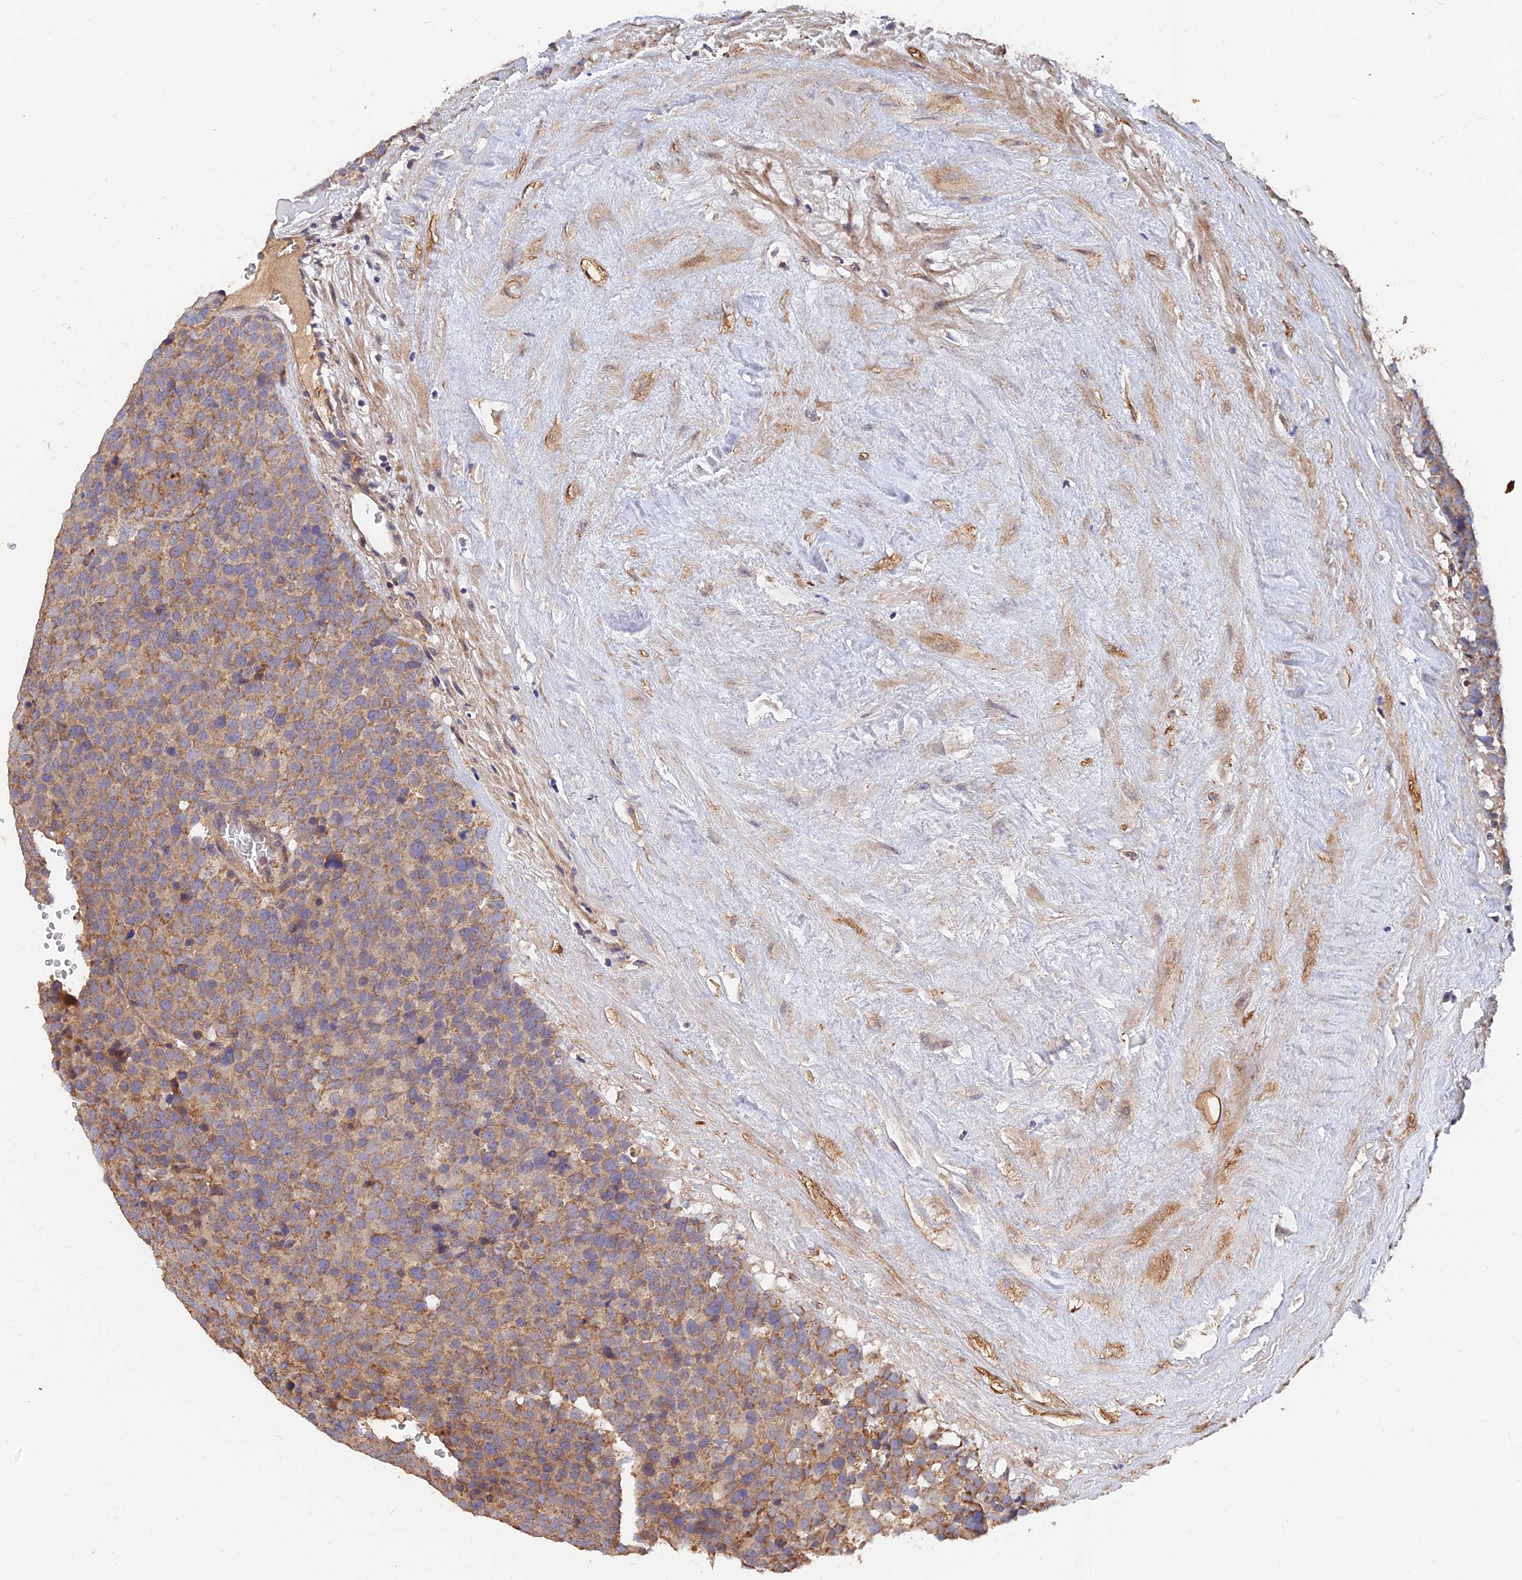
{"staining": {"intensity": "moderate", "quantity": ">75%", "location": "cytoplasmic/membranous"}, "tissue": "testis cancer", "cell_type": "Tumor cells", "image_type": "cancer", "snomed": [{"axis": "morphology", "description": "Seminoma, NOS"}, {"axis": "topography", "description": "Testis"}], "caption": "Seminoma (testis) stained for a protein (brown) reveals moderate cytoplasmic/membranous positive expression in approximately >75% of tumor cells.", "gene": "SLC38A11", "patient": {"sex": "male", "age": 71}}